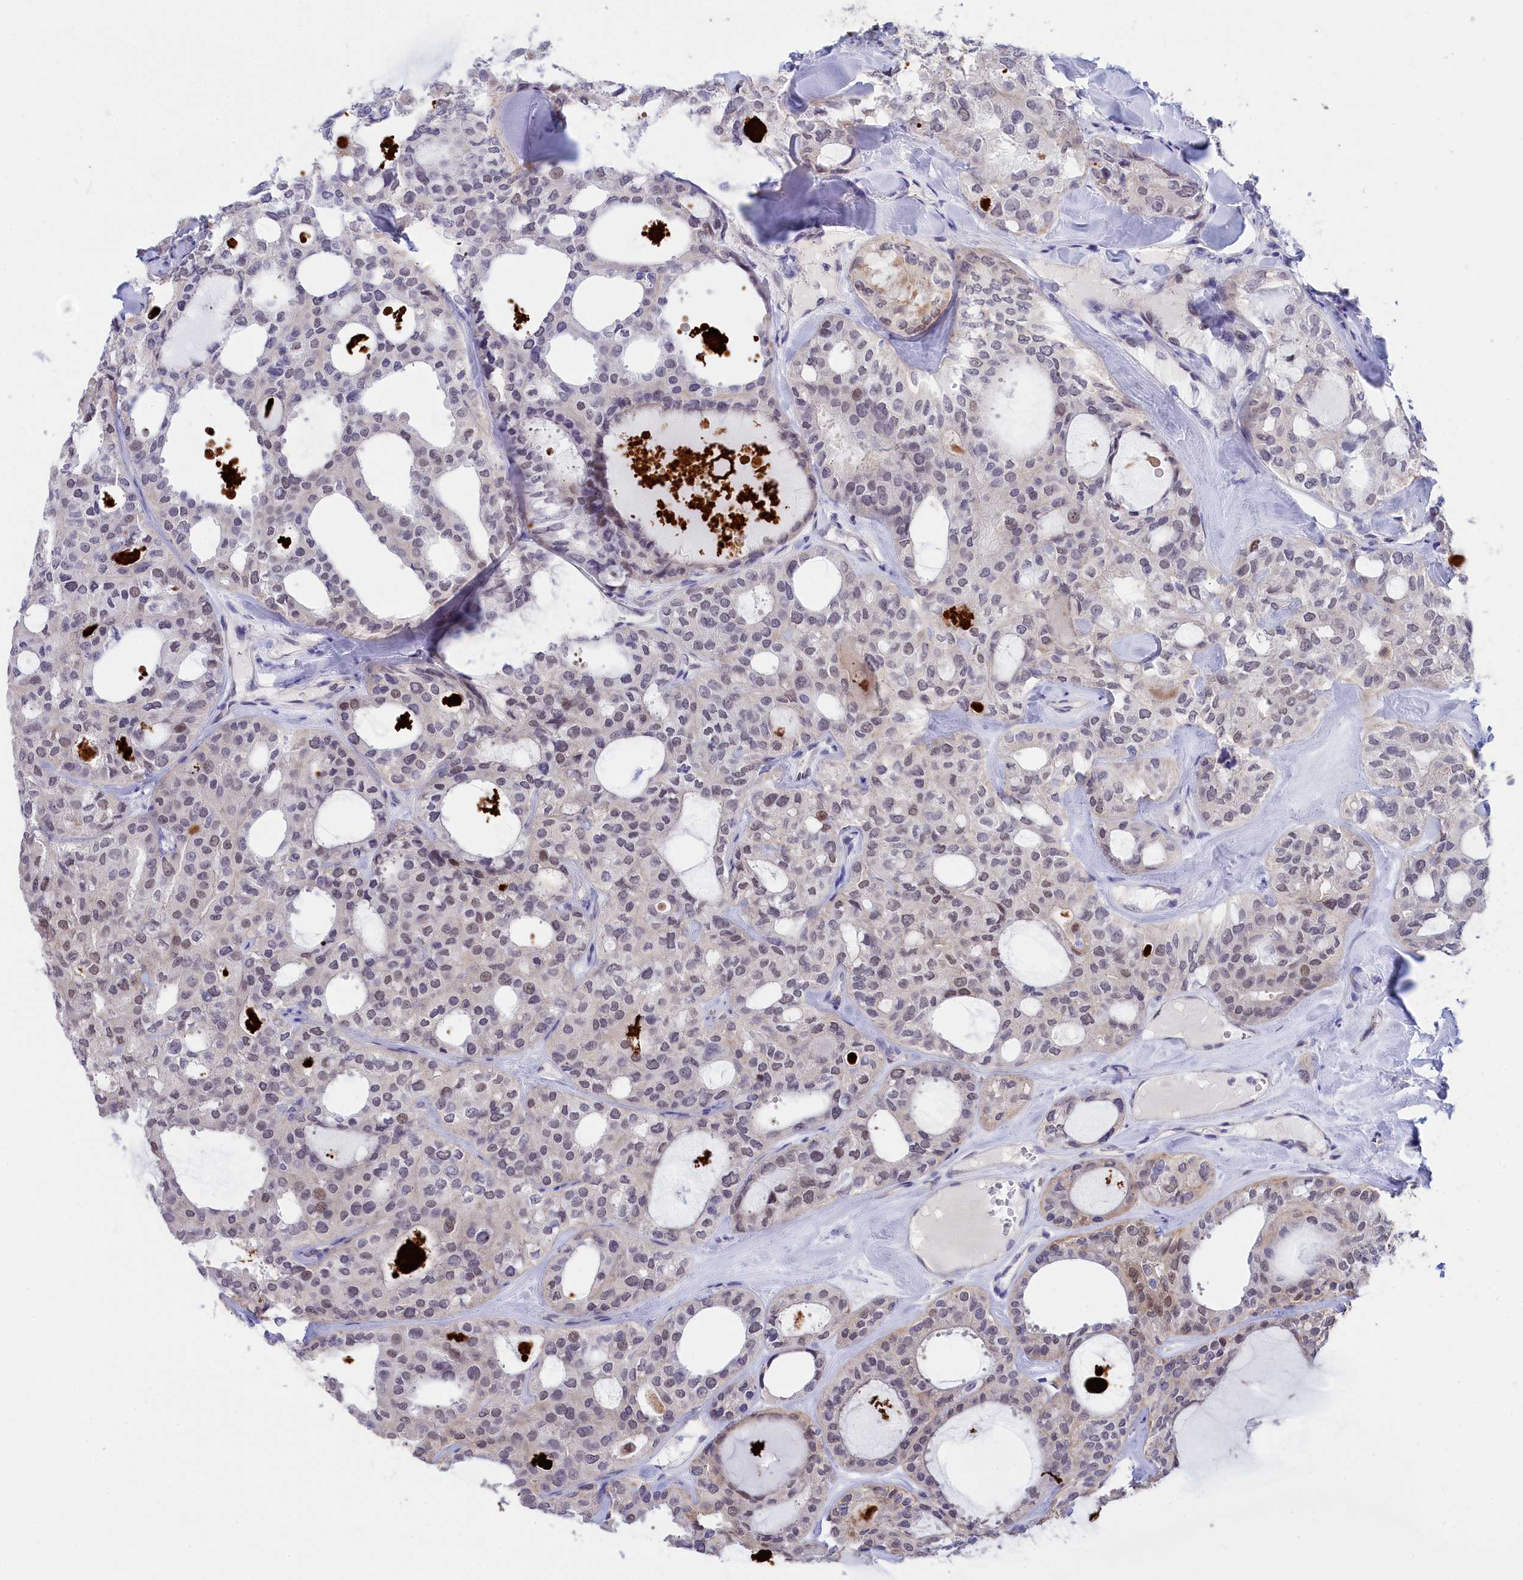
{"staining": {"intensity": "moderate", "quantity": "<25%", "location": "nuclear"}, "tissue": "thyroid cancer", "cell_type": "Tumor cells", "image_type": "cancer", "snomed": [{"axis": "morphology", "description": "Follicular adenoma carcinoma, NOS"}, {"axis": "topography", "description": "Thyroid gland"}], "caption": "Immunohistochemical staining of human thyroid cancer (follicular adenoma carcinoma) demonstrates moderate nuclear protein staining in about <25% of tumor cells. (brown staining indicates protein expression, while blue staining denotes nuclei).", "gene": "KCTD14", "patient": {"sex": "male", "age": 75}}